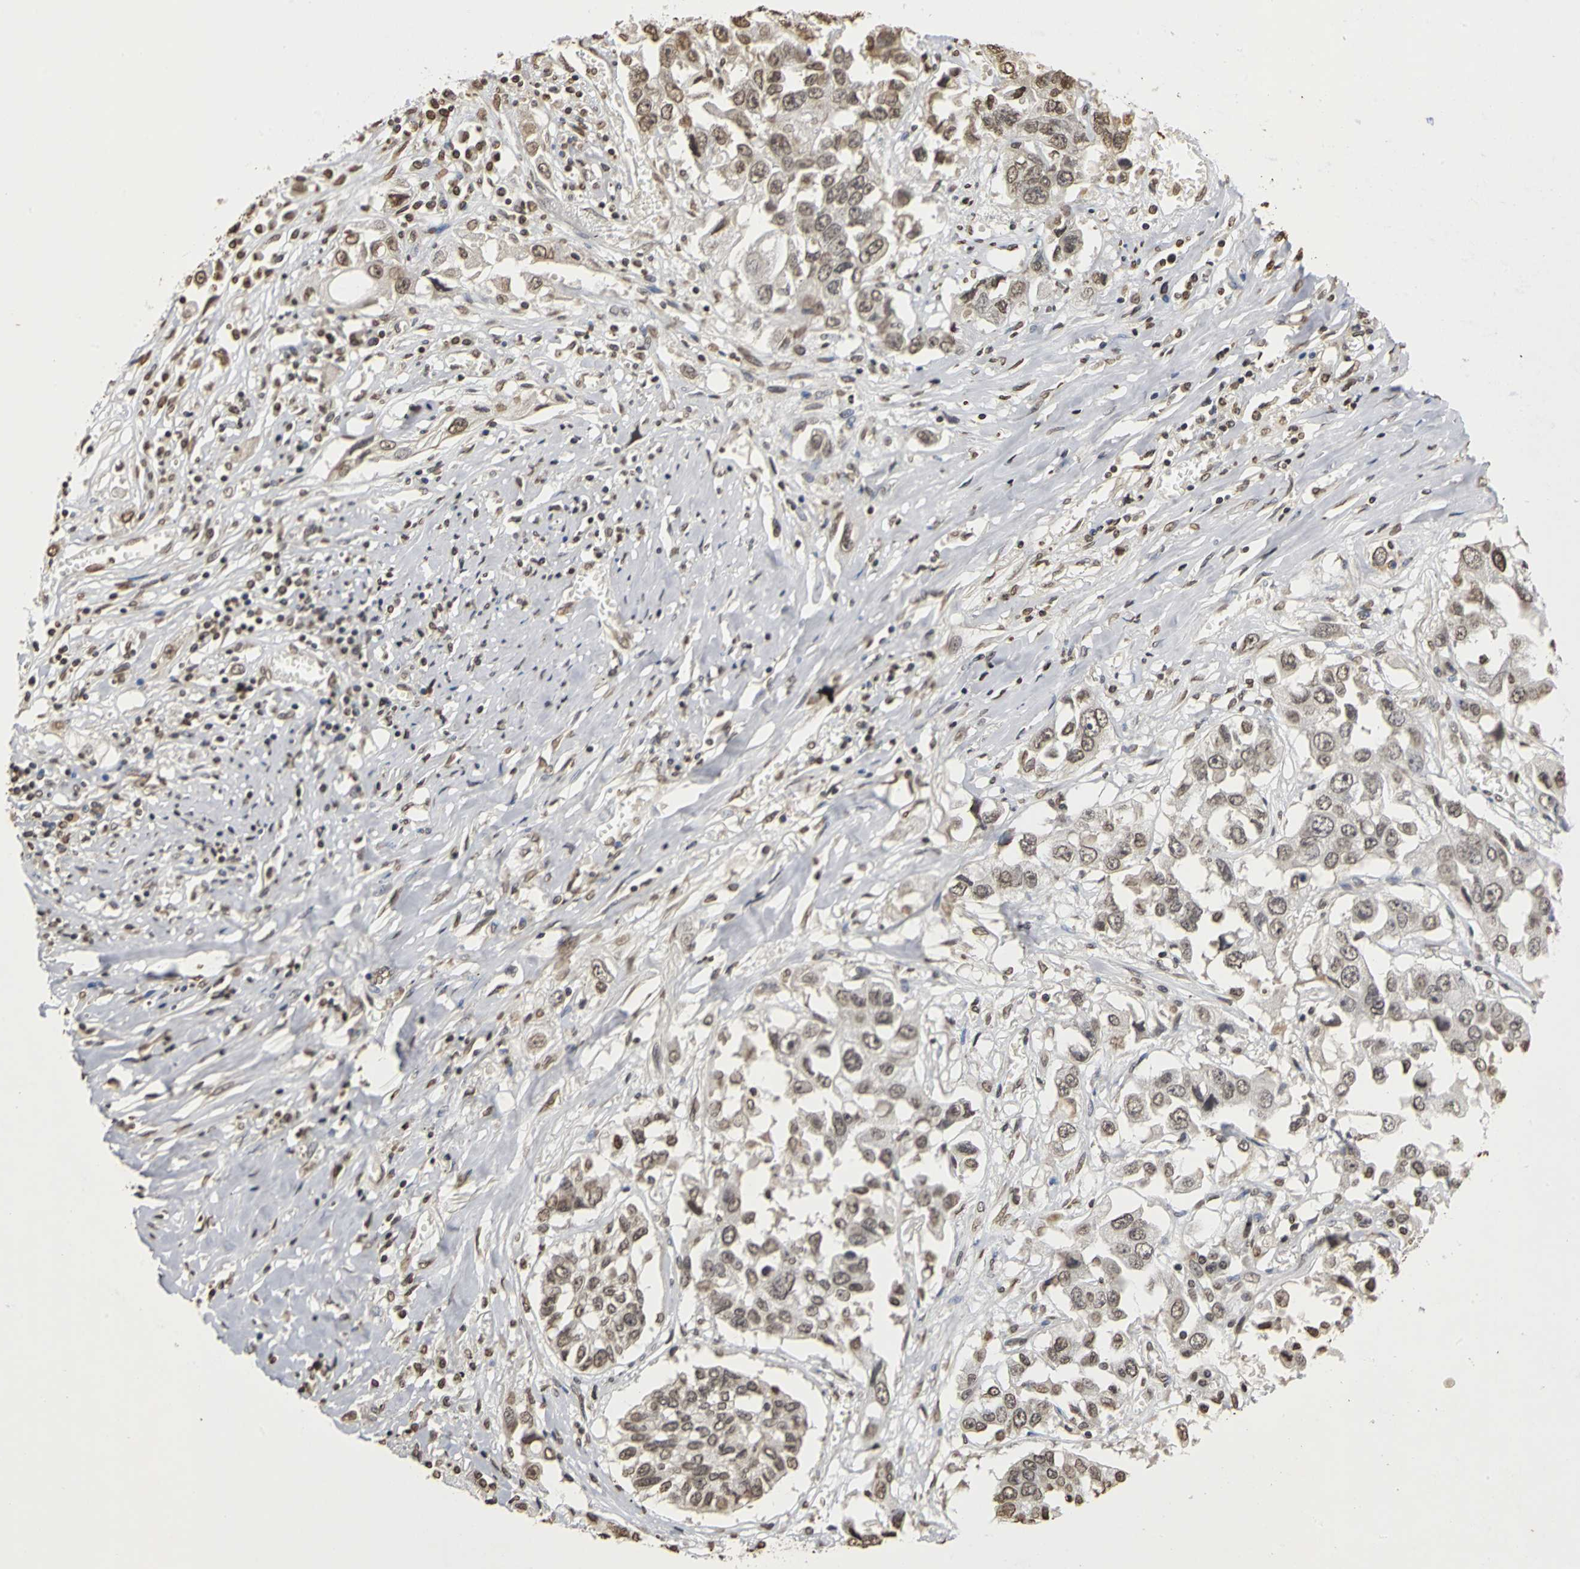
{"staining": {"intensity": "weak", "quantity": "<25%", "location": "nuclear"}, "tissue": "lung cancer", "cell_type": "Tumor cells", "image_type": "cancer", "snomed": [{"axis": "morphology", "description": "Squamous cell carcinoma, NOS"}, {"axis": "topography", "description": "Lung"}], "caption": "Human lung cancer stained for a protein using immunohistochemistry (IHC) exhibits no positivity in tumor cells.", "gene": "ERCC2", "patient": {"sex": "male", "age": 71}}